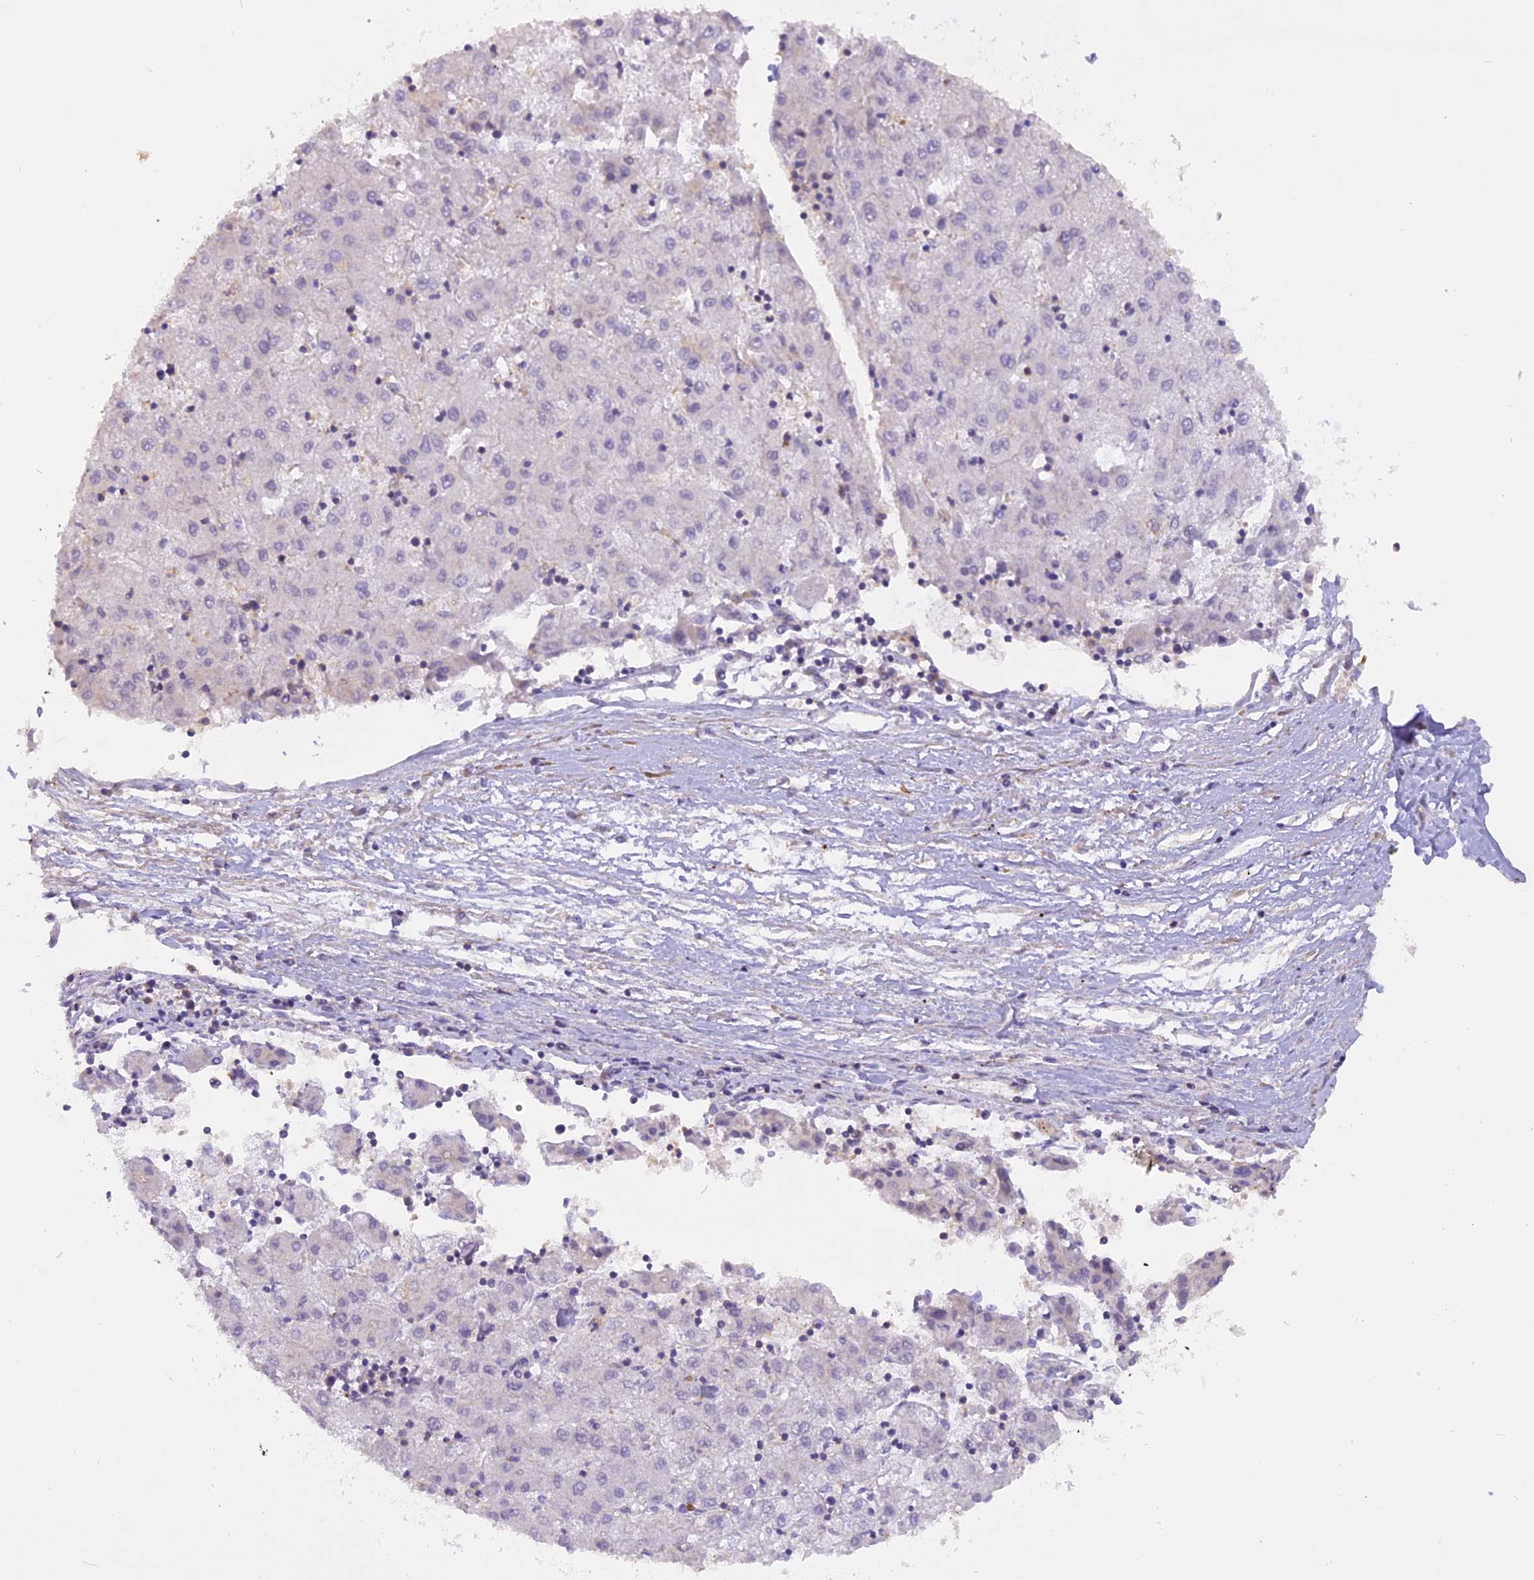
{"staining": {"intensity": "negative", "quantity": "none", "location": "none"}, "tissue": "liver cancer", "cell_type": "Tumor cells", "image_type": "cancer", "snomed": [{"axis": "morphology", "description": "Carcinoma, Hepatocellular, NOS"}, {"axis": "topography", "description": "Liver"}], "caption": "Immunohistochemistry (IHC) histopathology image of neoplastic tissue: liver cancer stained with DAB (3,3'-diaminobenzidine) exhibits no significant protein expression in tumor cells.", "gene": "STOML1", "patient": {"sex": "male", "age": 72}}